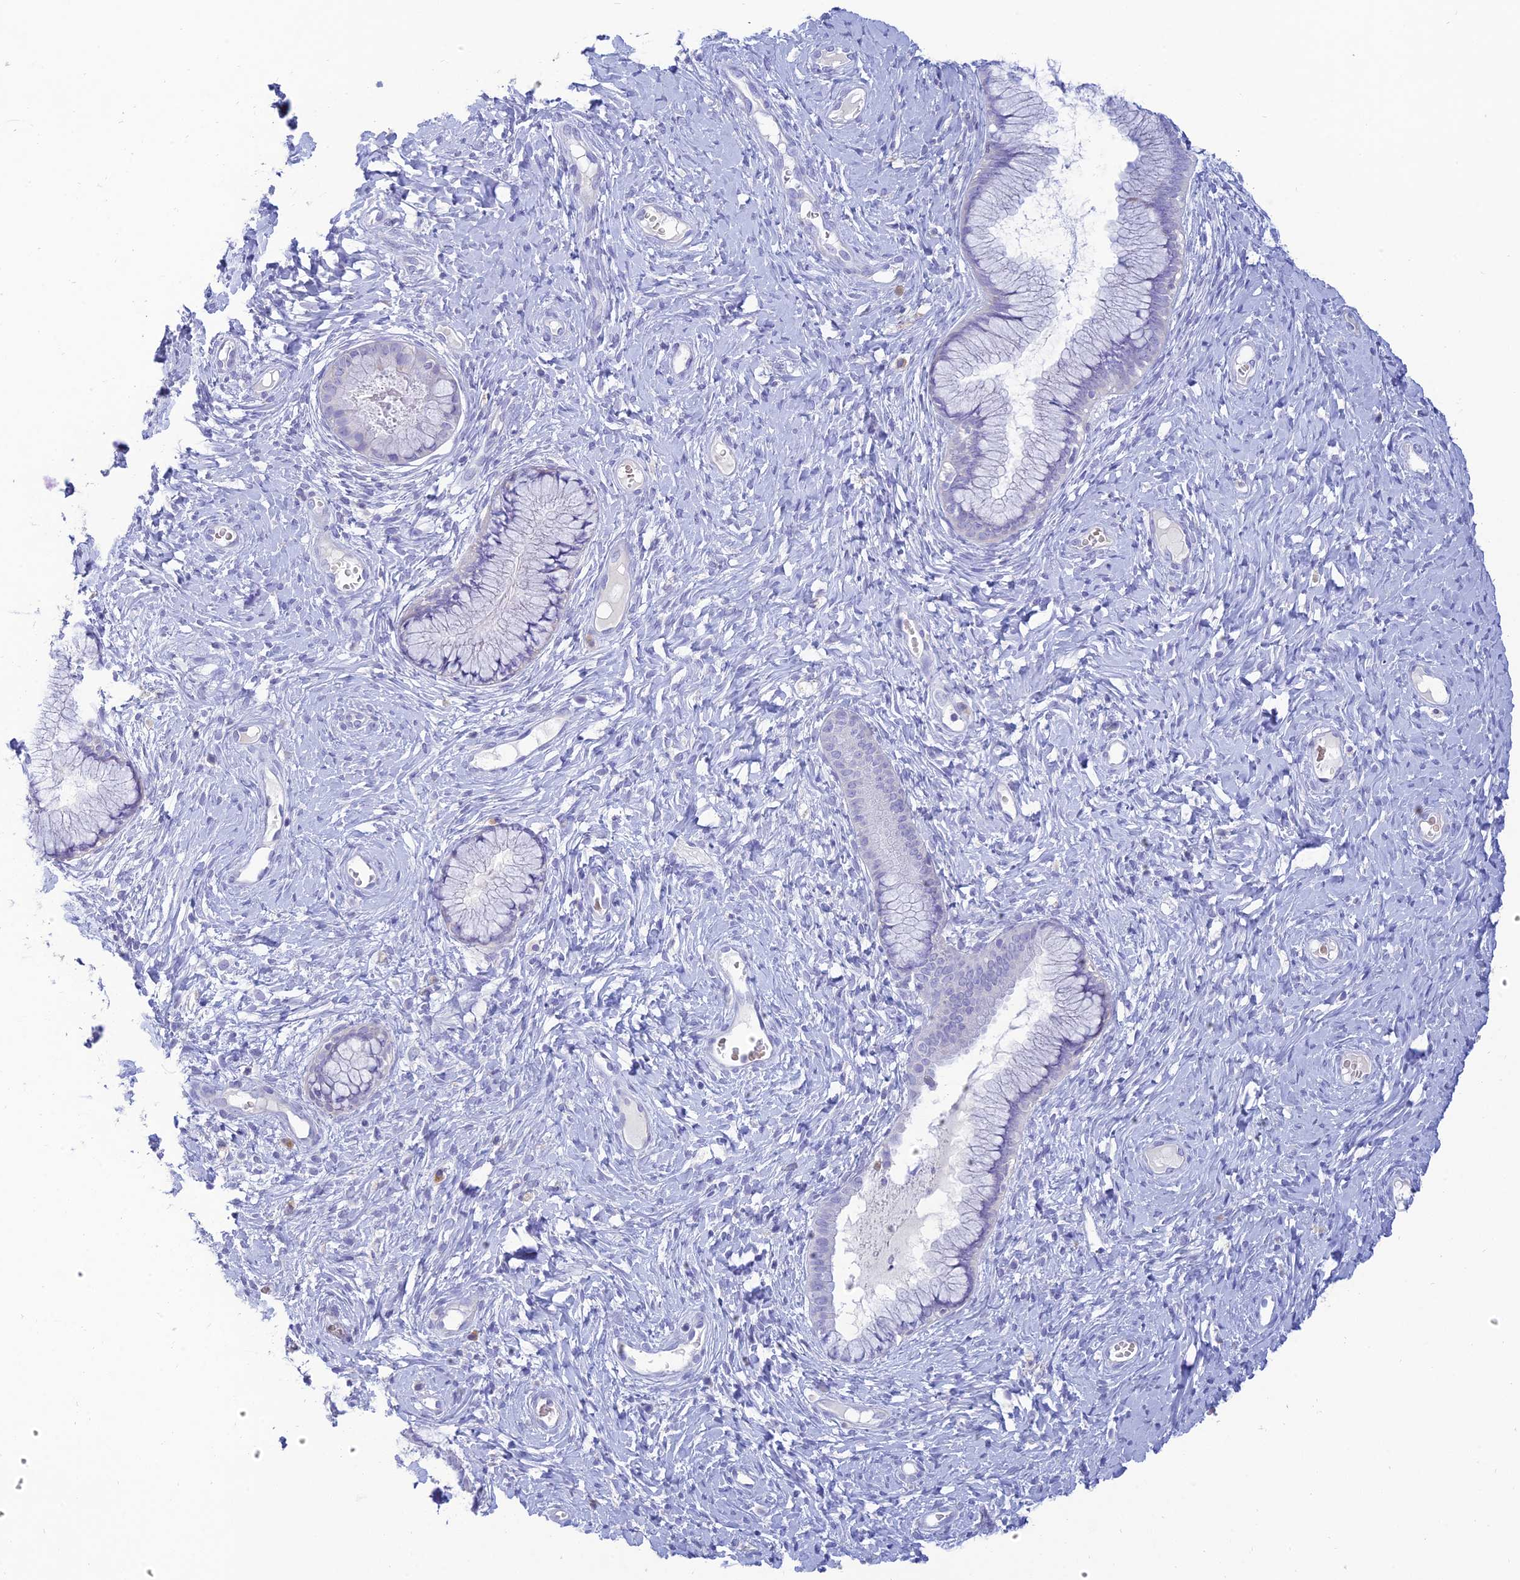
{"staining": {"intensity": "negative", "quantity": "none", "location": "none"}, "tissue": "cervix", "cell_type": "Glandular cells", "image_type": "normal", "snomed": [{"axis": "morphology", "description": "Normal tissue, NOS"}, {"axis": "topography", "description": "Cervix"}], "caption": "High magnification brightfield microscopy of benign cervix stained with DAB (brown) and counterstained with hematoxylin (blue): glandular cells show no significant staining.", "gene": "MAL2", "patient": {"sex": "female", "age": 42}}